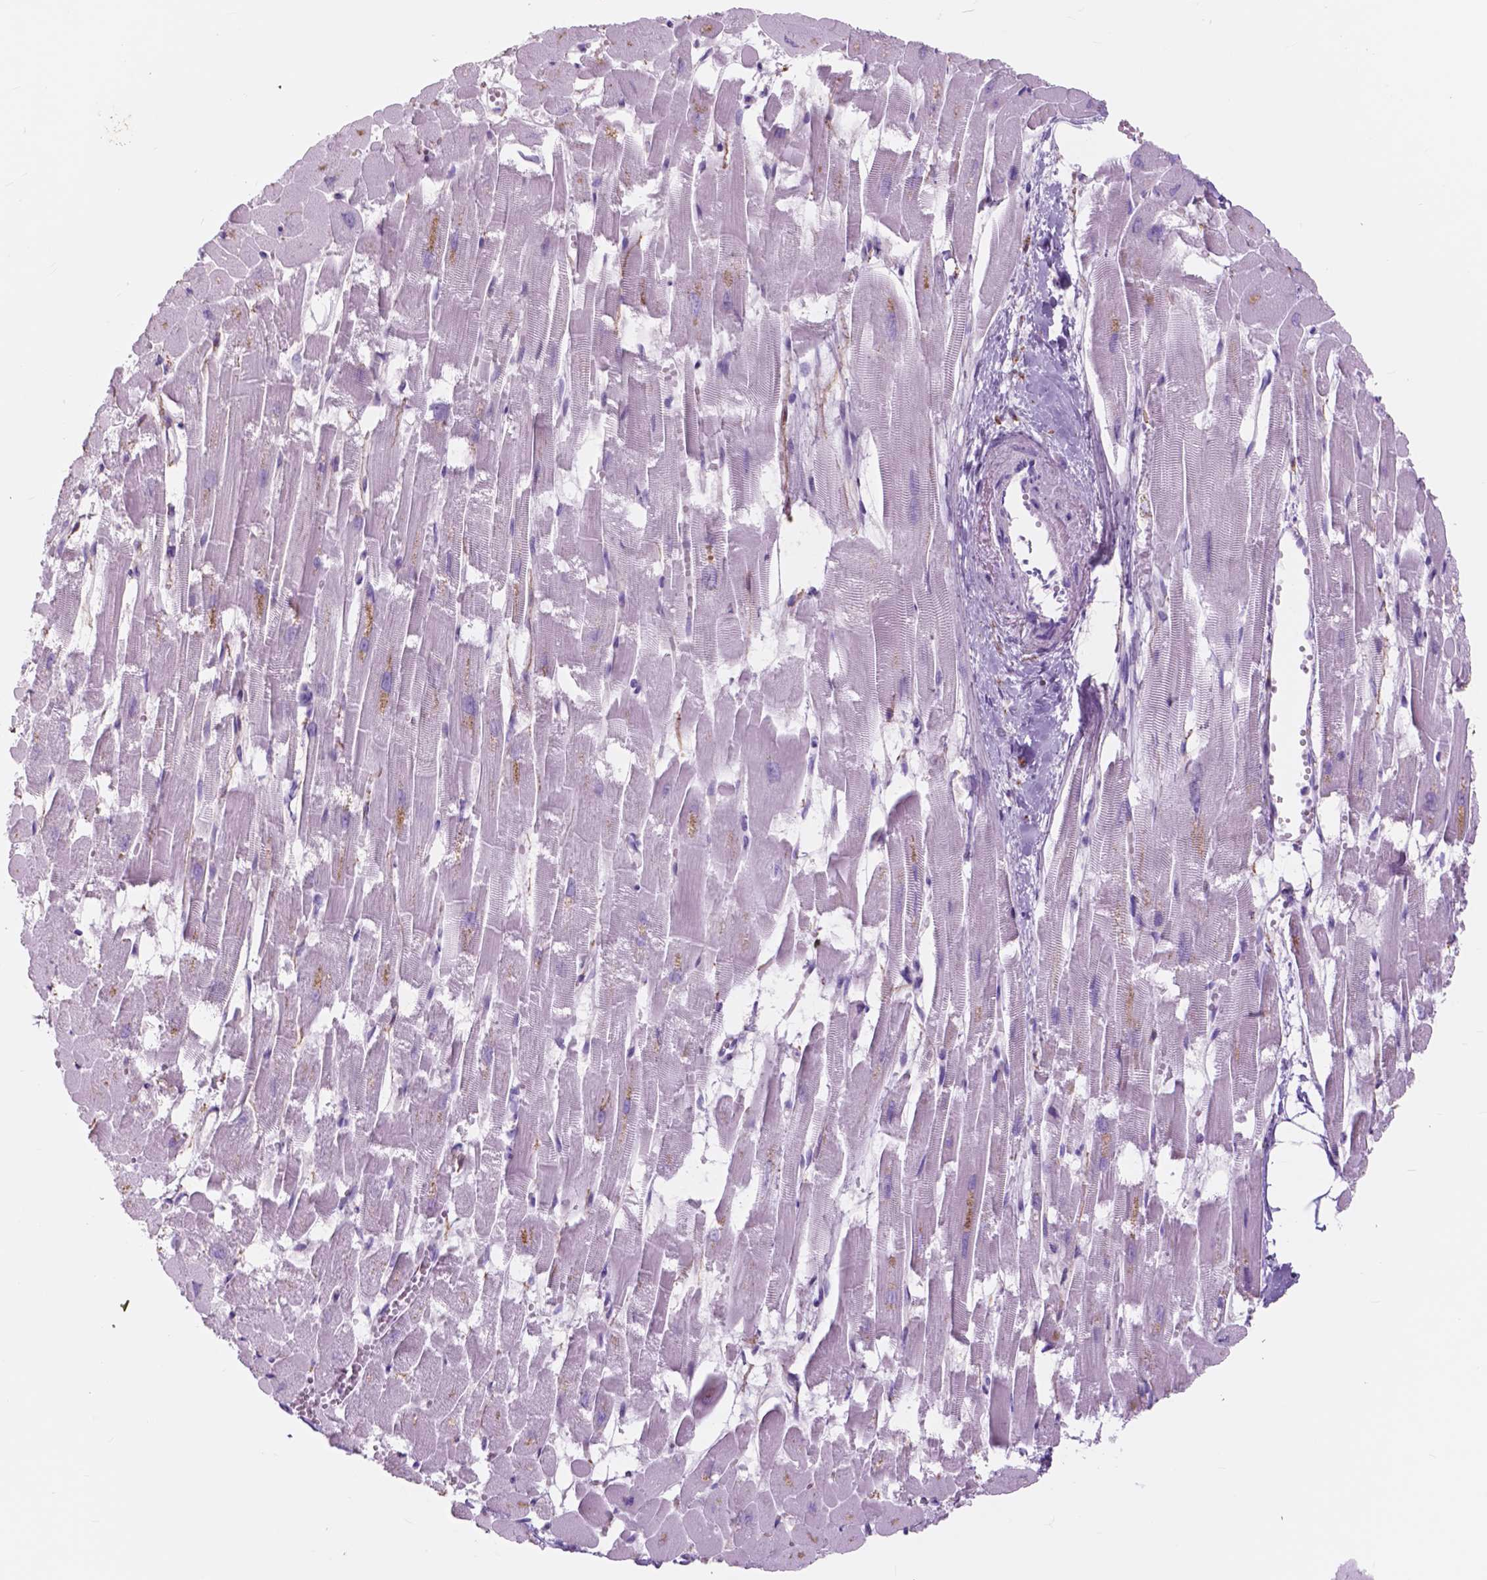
{"staining": {"intensity": "negative", "quantity": "none", "location": "none"}, "tissue": "heart muscle", "cell_type": "Cardiomyocytes", "image_type": "normal", "snomed": [{"axis": "morphology", "description": "Normal tissue, NOS"}, {"axis": "topography", "description": "Heart"}], "caption": "This is an immunohistochemistry micrograph of unremarkable heart muscle. There is no staining in cardiomyocytes.", "gene": "FXYD2", "patient": {"sex": "female", "age": 52}}